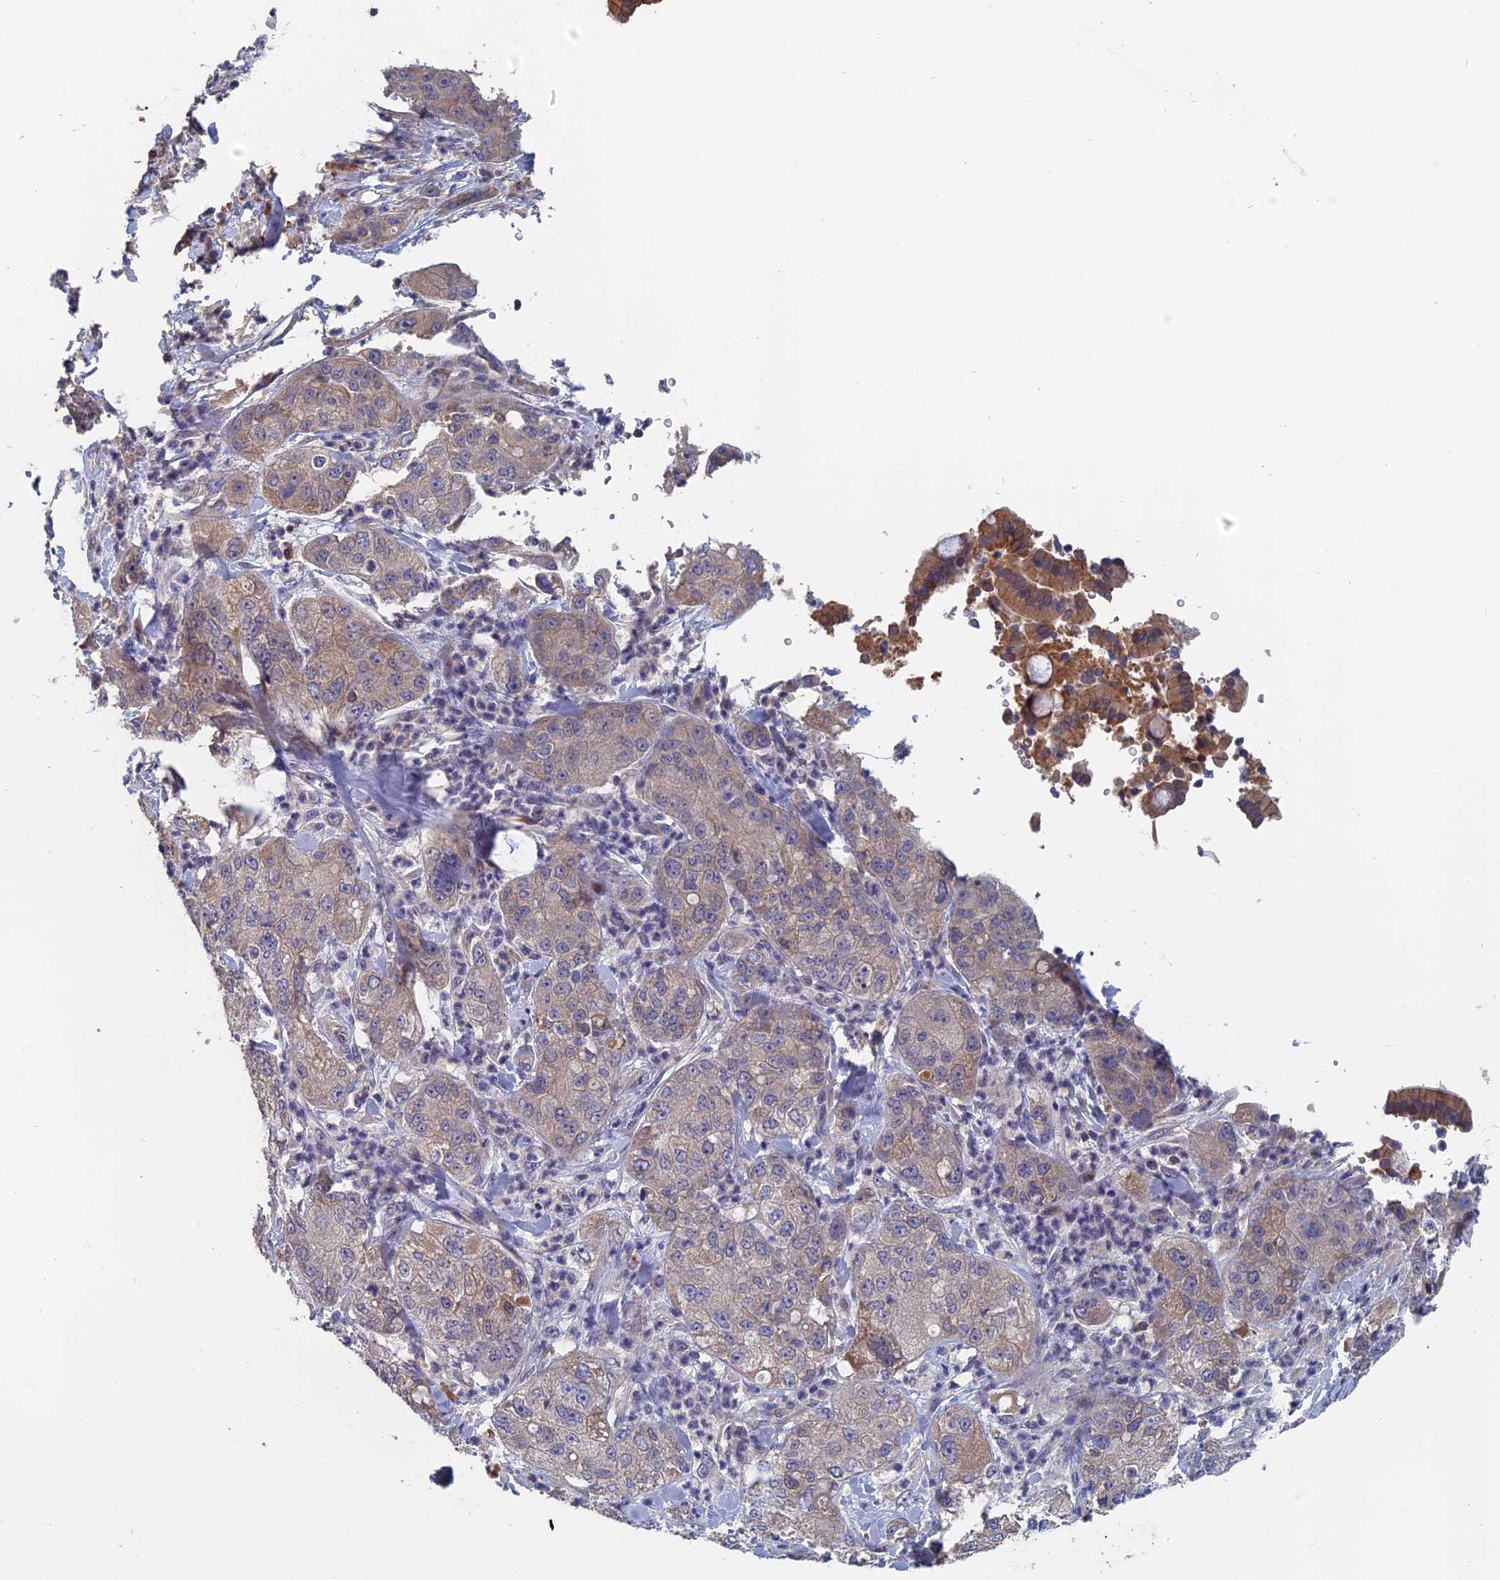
{"staining": {"intensity": "weak", "quantity": "<25%", "location": "cytoplasmic/membranous"}, "tissue": "pancreatic cancer", "cell_type": "Tumor cells", "image_type": "cancer", "snomed": [{"axis": "morphology", "description": "Adenocarcinoma, NOS"}, {"axis": "topography", "description": "Pancreas"}], "caption": "This photomicrograph is of adenocarcinoma (pancreatic) stained with IHC to label a protein in brown with the nuclei are counter-stained blue. There is no positivity in tumor cells.", "gene": "SLC33A1", "patient": {"sex": "female", "age": 78}}